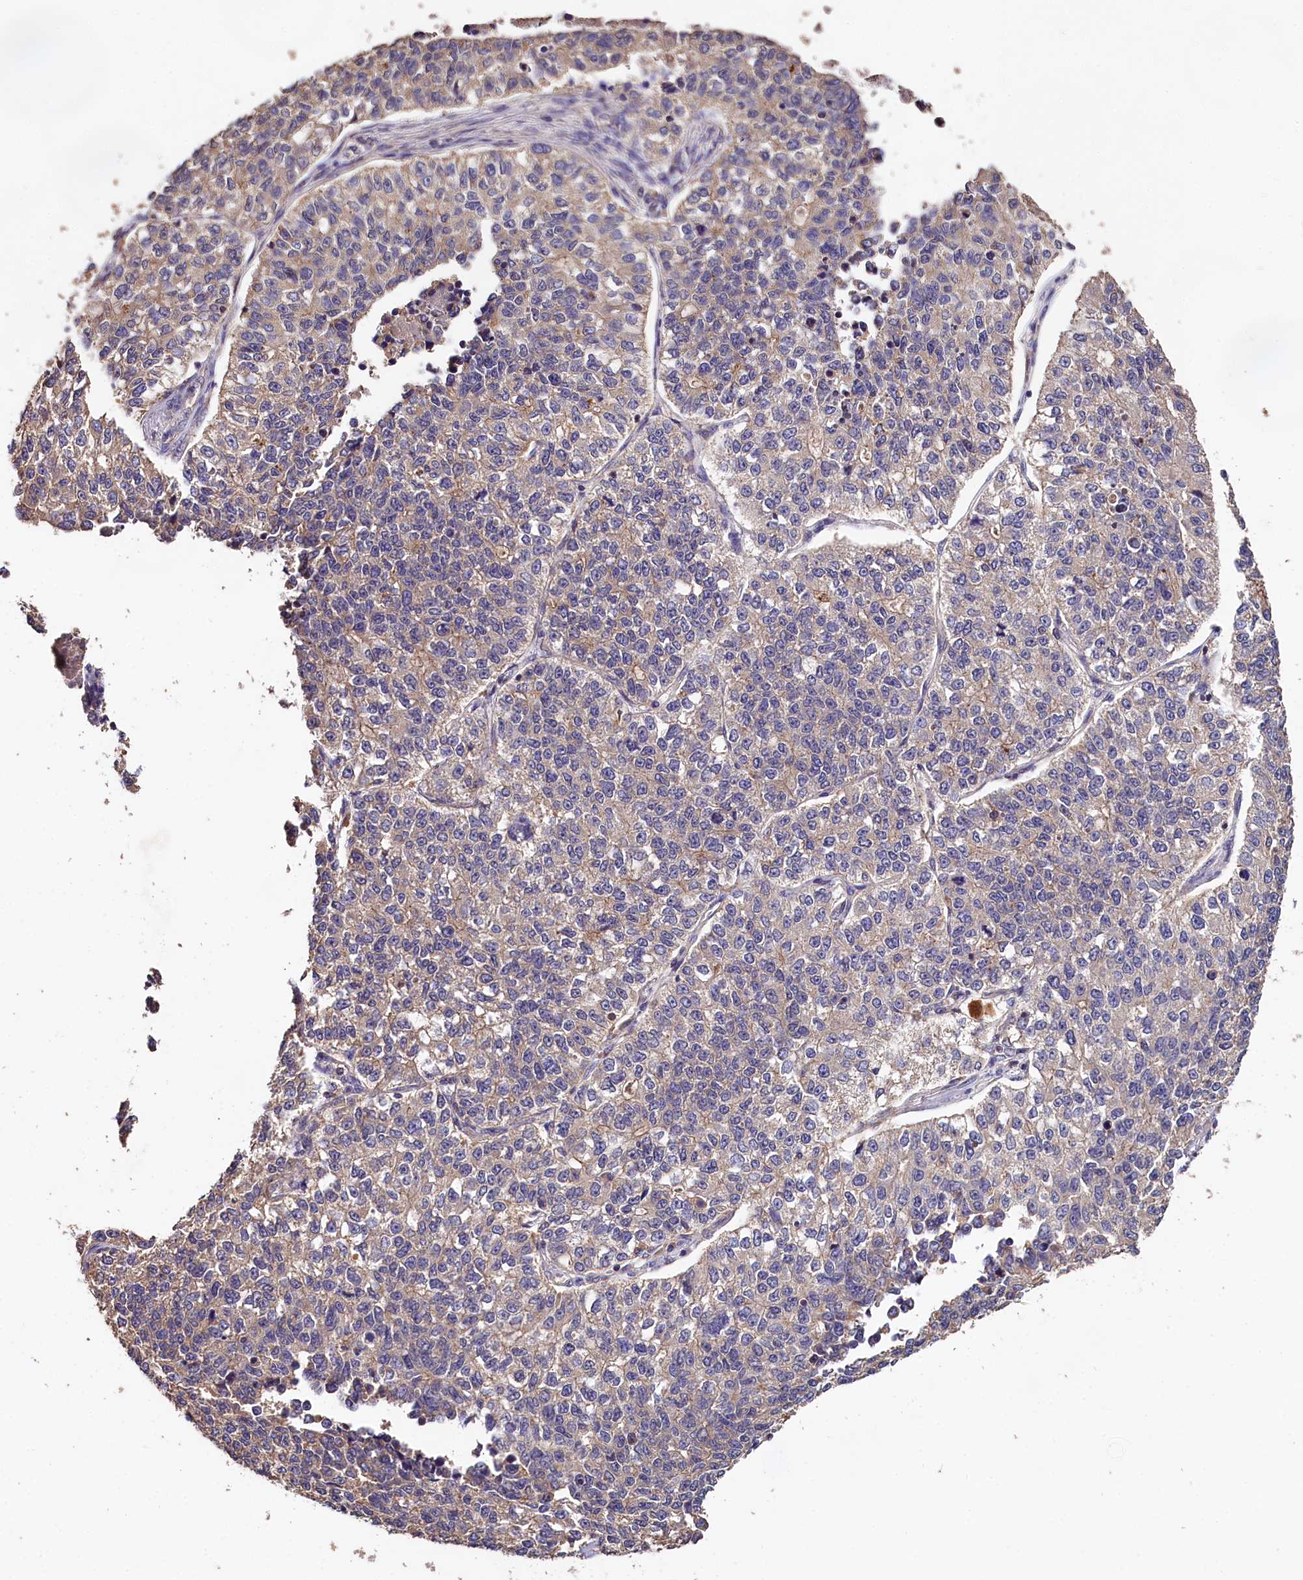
{"staining": {"intensity": "weak", "quantity": "<25%", "location": "cytoplasmic/membranous"}, "tissue": "lung cancer", "cell_type": "Tumor cells", "image_type": "cancer", "snomed": [{"axis": "morphology", "description": "Adenocarcinoma, NOS"}, {"axis": "topography", "description": "Lung"}], "caption": "High power microscopy image of an immunohistochemistry histopathology image of lung adenocarcinoma, revealing no significant expression in tumor cells. (DAB (3,3'-diaminobenzidine) IHC with hematoxylin counter stain).", "gene": "OAS3", "patient": {"sex": "male", "age": 49}}